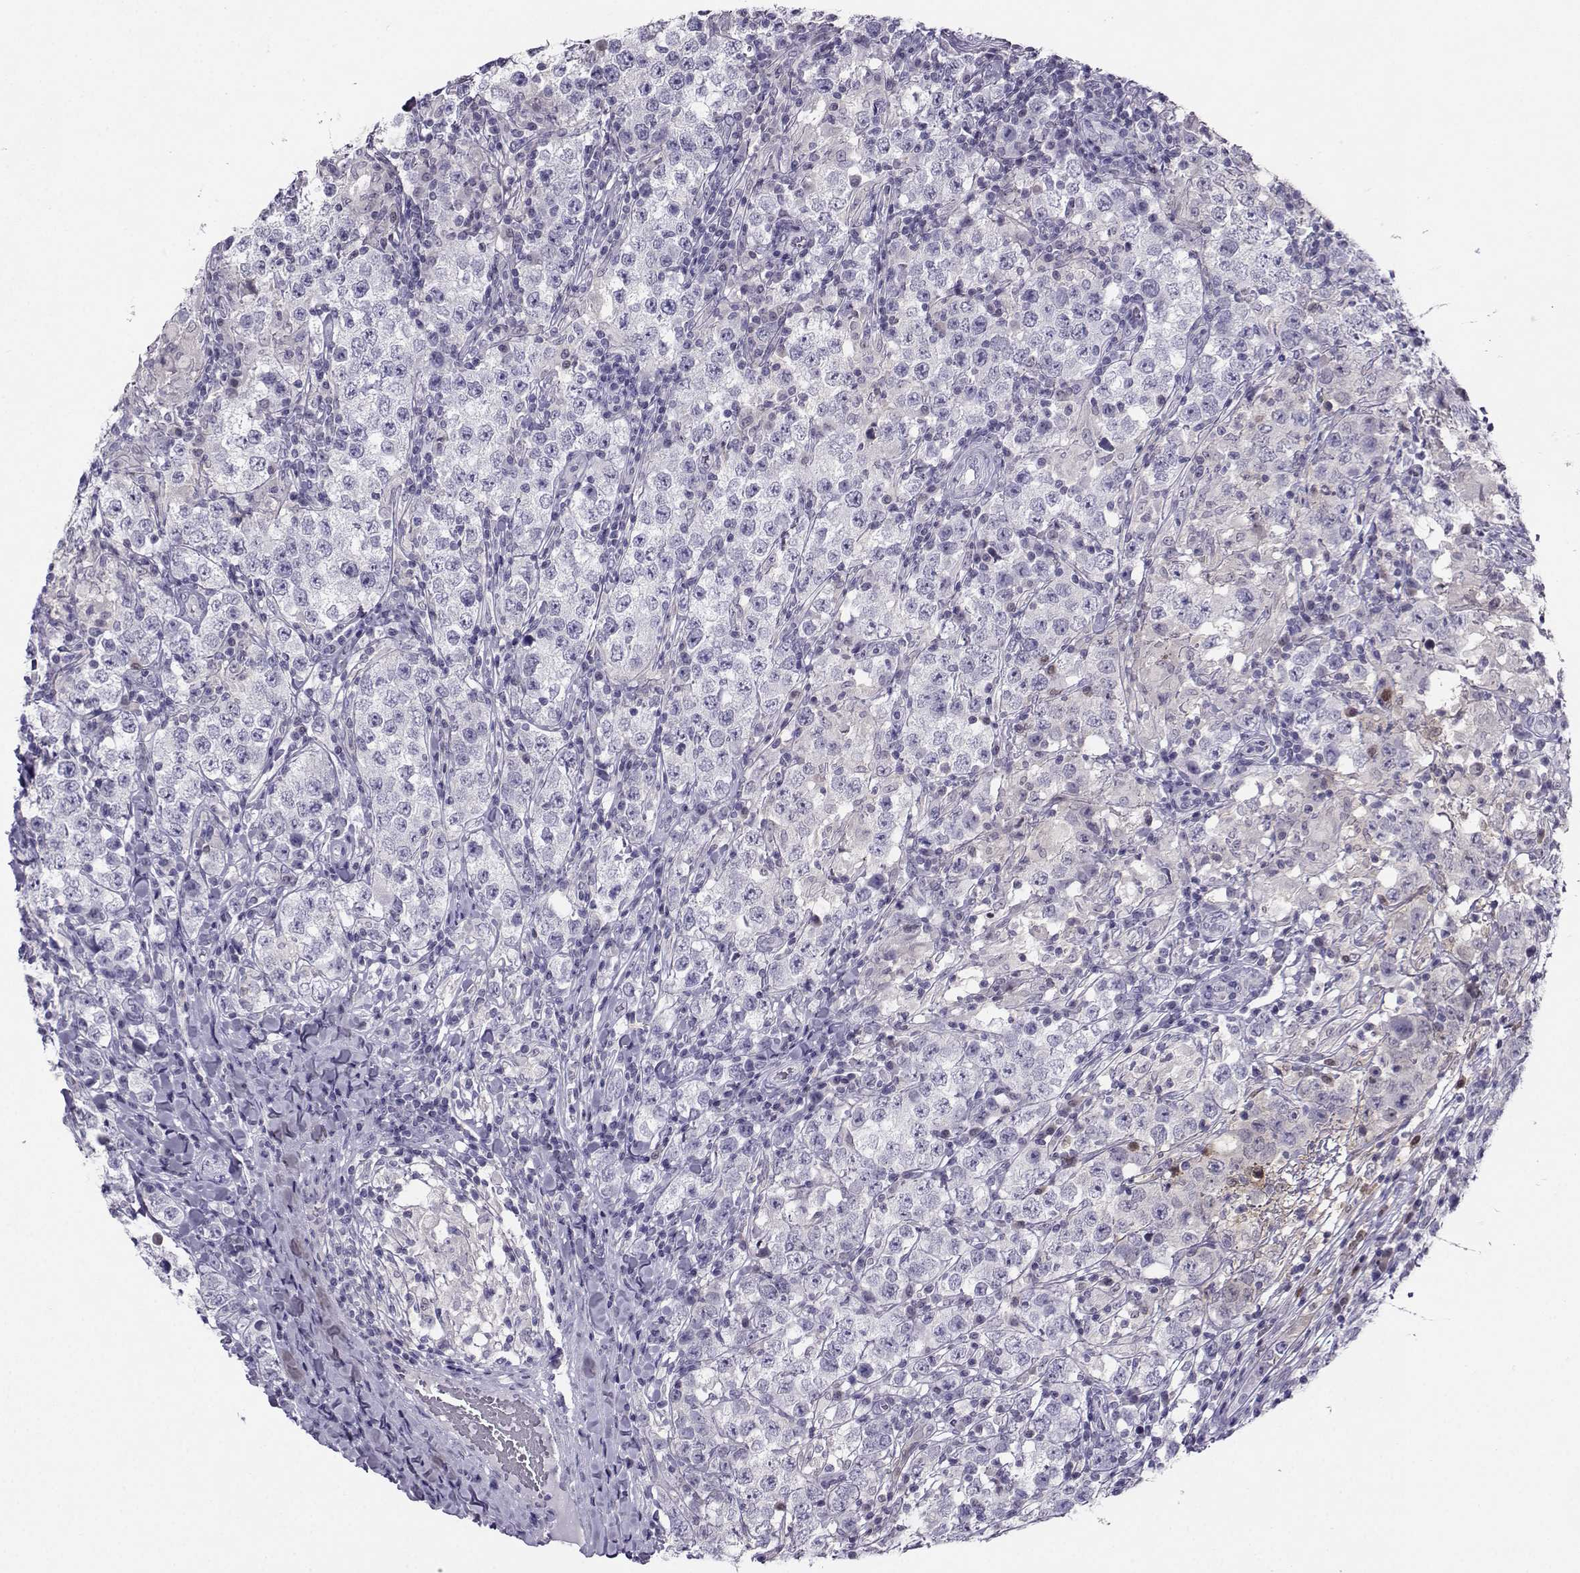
{"staining": {"intensity": "negative", "quantity": "none", "location": "none"}, "tissue": "testis cancer", "cell_type": "Tumor cells", "image_type": "cancer", "snomed": [{"axis": "morphology", "description": "Seminoma, NOS"}, {"axis": "morphology", "description": "Carcinoma, Embryonal, NOS"}, {"axis": "topography", "description": "Testis"}], "caption": "Protein analysis of testis embryonal carcinoma exhibits no significant expression in tumor cells. (Brightfield microscopy of DAB immunohistochemistry (IHC) at high magnification).", "gene": "PGK1", "patient": {"sex": "male", "age": 41}}